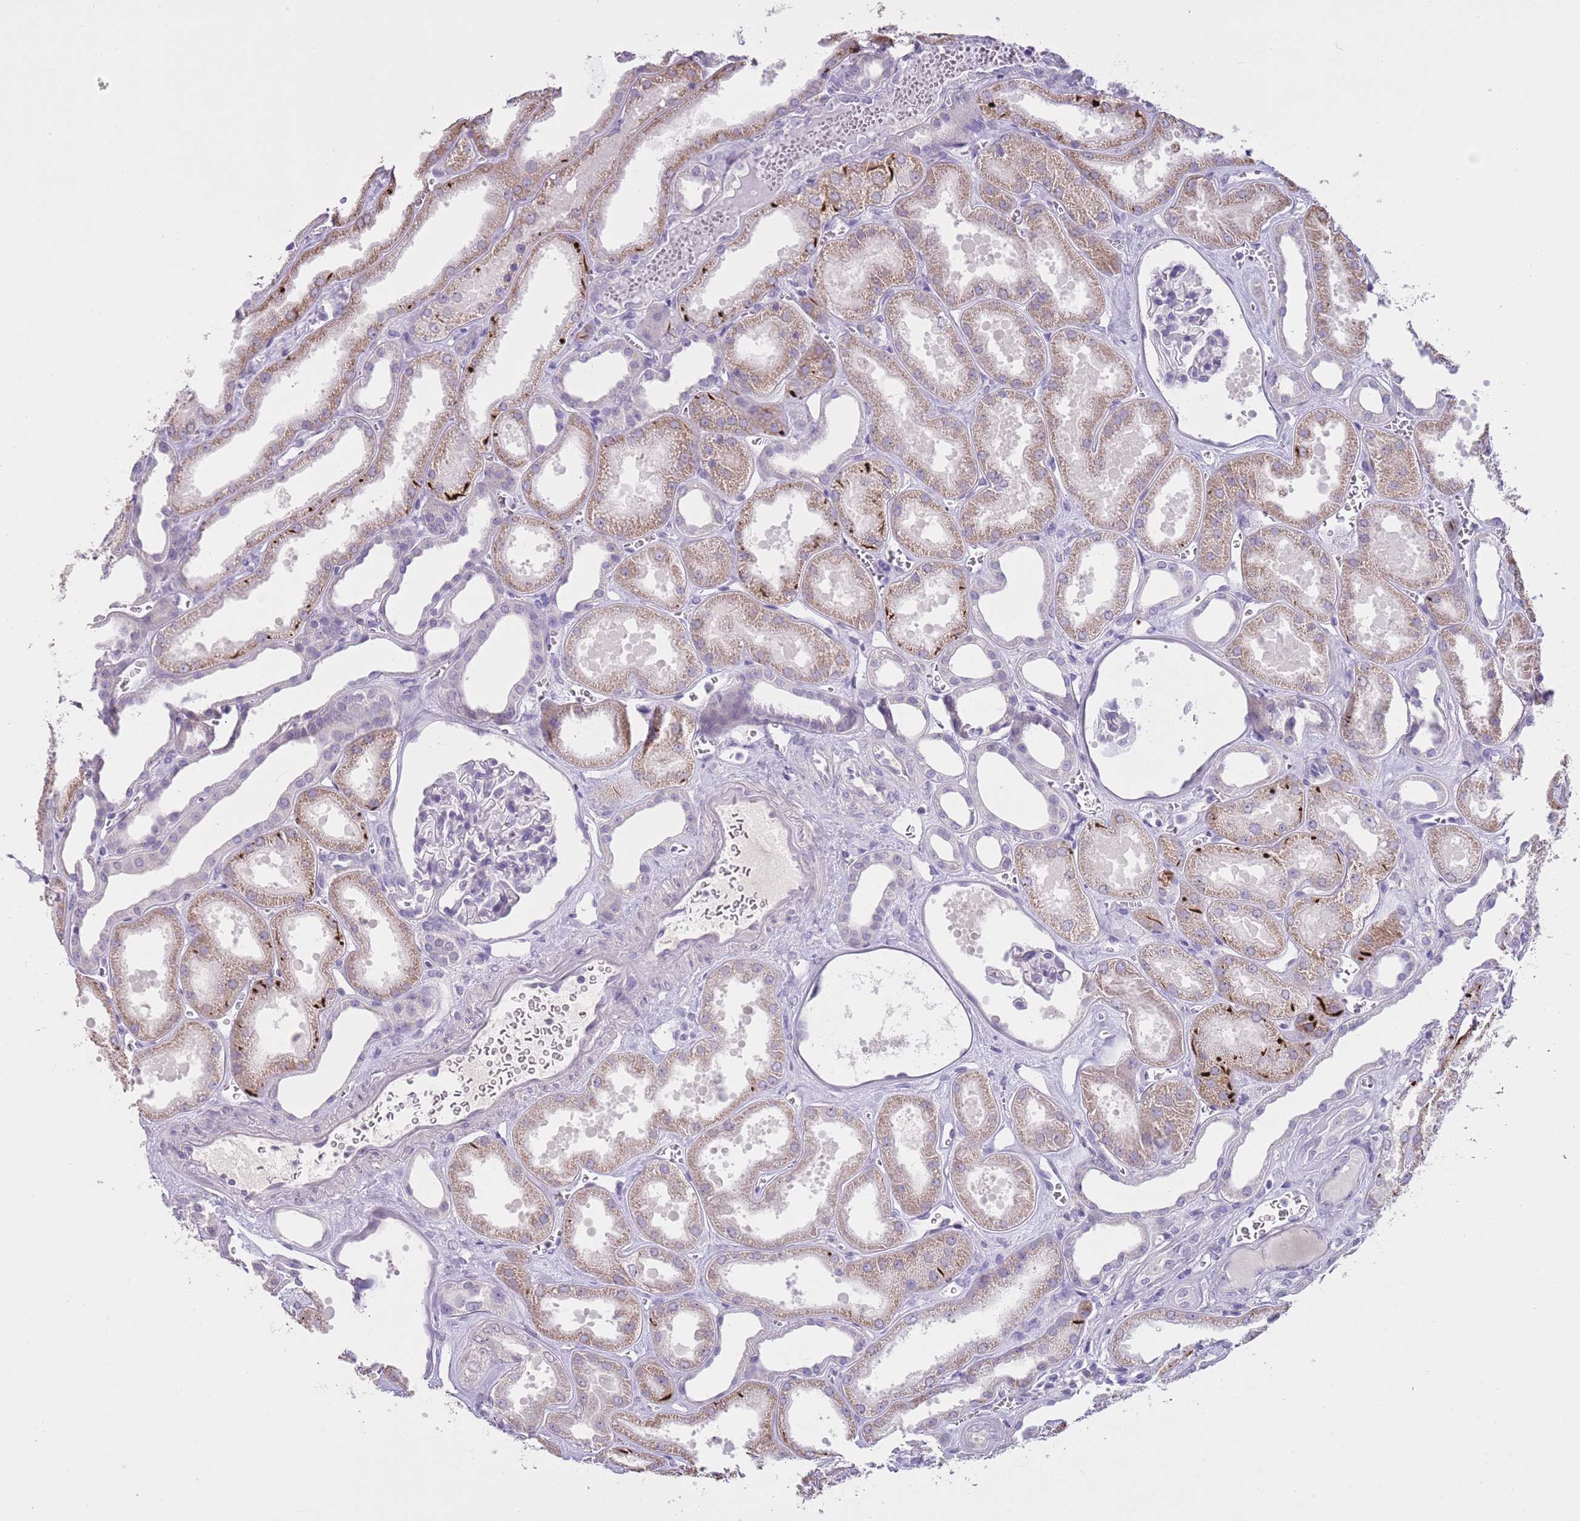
{"staining": {"intensity": "negative", "quantity": "none", "location": "none"}, "tissue": "kidney", "cell_type": "Cells in glomeruli", "image_type": "normal", "snomed": [{"axis": "morphology", "description": "Normal tissue, NOS"}, {"axis": "morphology", "description": "Adenocarcinoma, NOS"}, {"axis": "topography", "description": "Kidney"}], "caption": "Cells in glomeruli show no significant expression in normal kidney. The staining was performed using DAB (3,3'-diaminobenzidine) to visualize the protein expression in brown, while the nuclei were stained in blue with hematoxylin (Magnification: 20x).", "gene": "SLC35E3", "patient": {"sex": "female", "age": 68}}